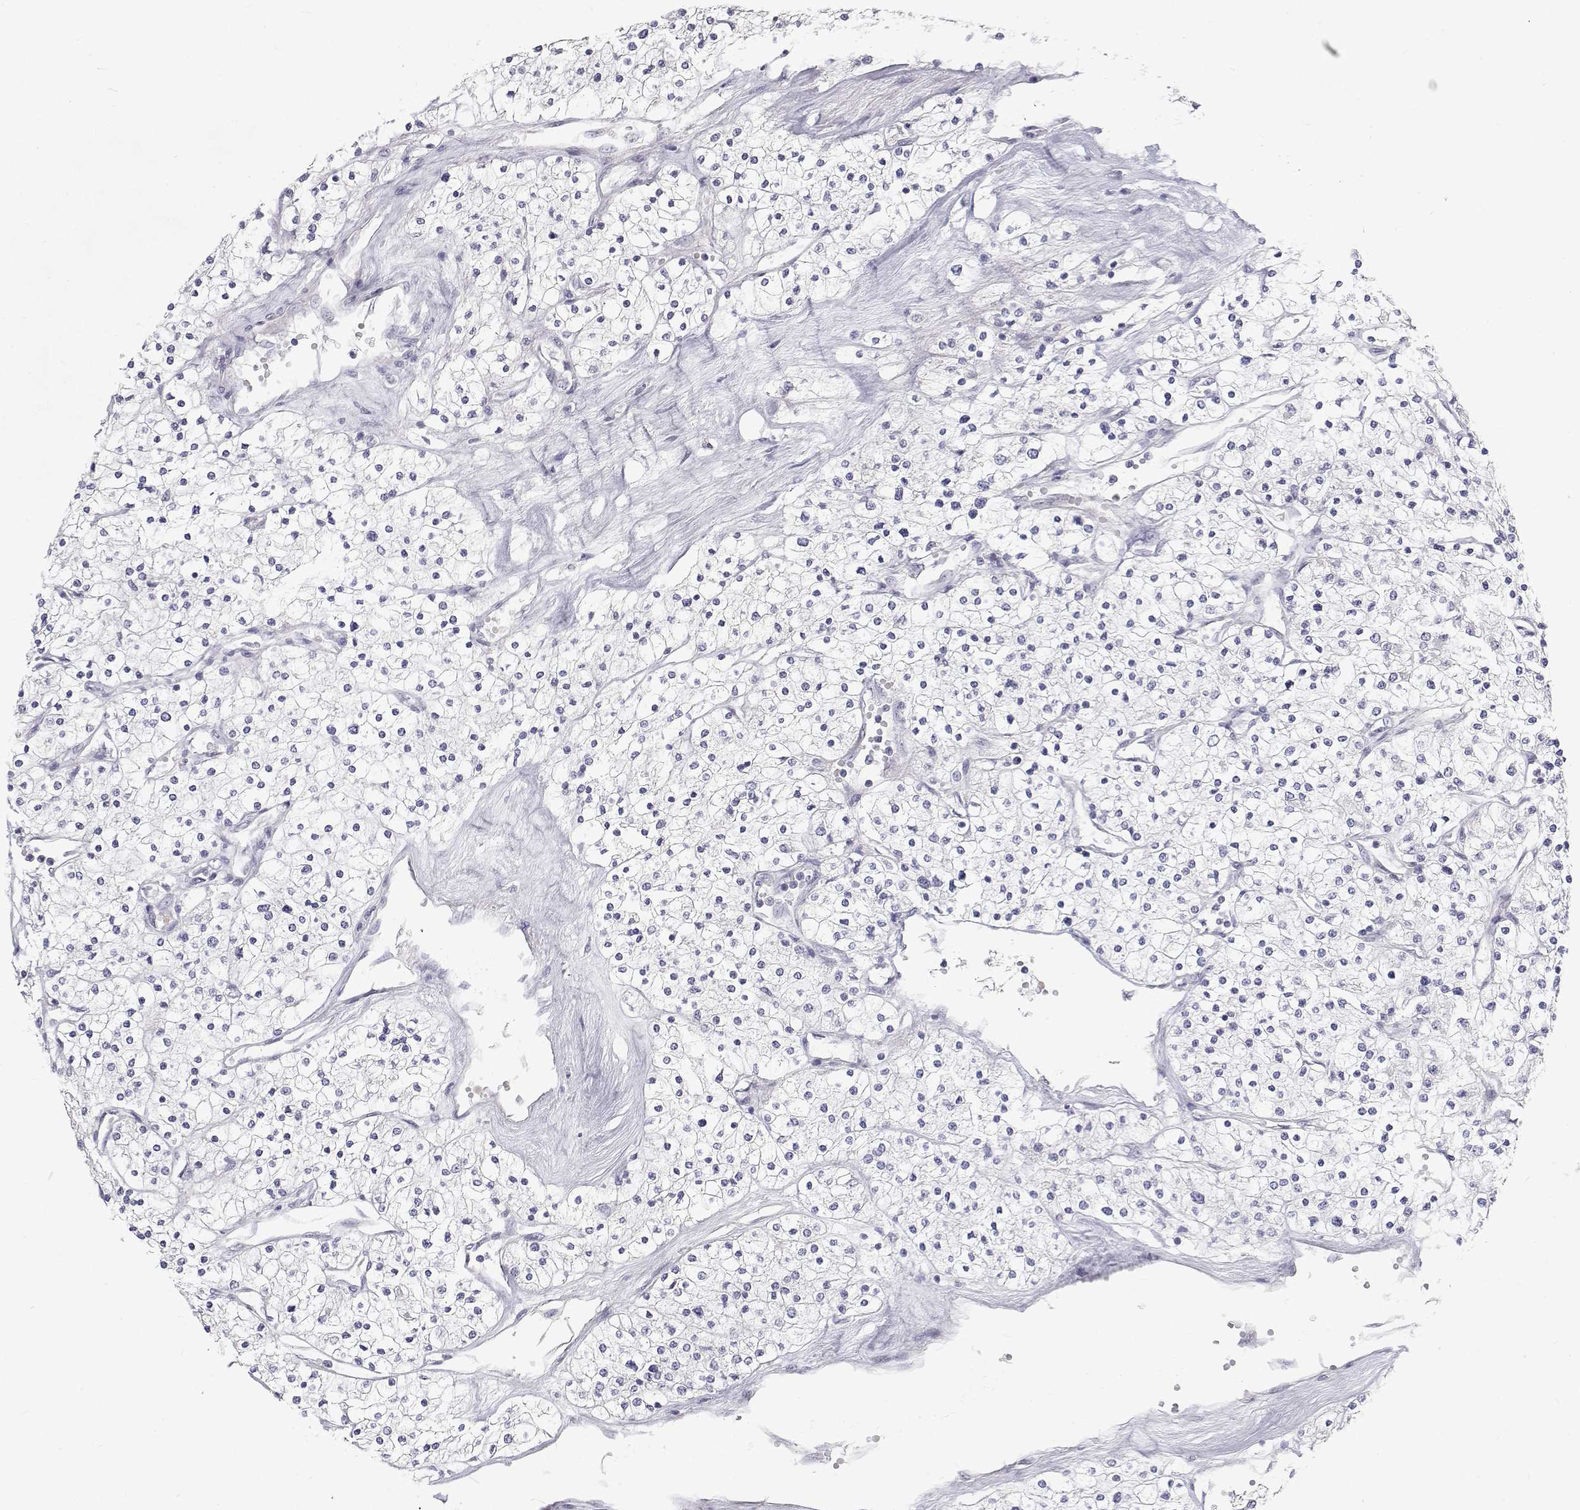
{"staining": {"intensity": "negative", "quantity": "none", "location": "none"}, "tissue": "renal cancer", "cell_type": "Tumor cells", "image_type": "cancer", "snomed": [{"axis": "morphology", "description": "Adenocarcinoma, NOS"}, {"axis": "topography", "description": "Kidney"}], "caption": "An immunohistochemistry (IHC) micrograph of renal adenocarcinoma is shown. There is no staining in tumor cells of renal adenocarcinoma.", "gene": "MYPN", "patient": {"sex": "male", "age": 80}}